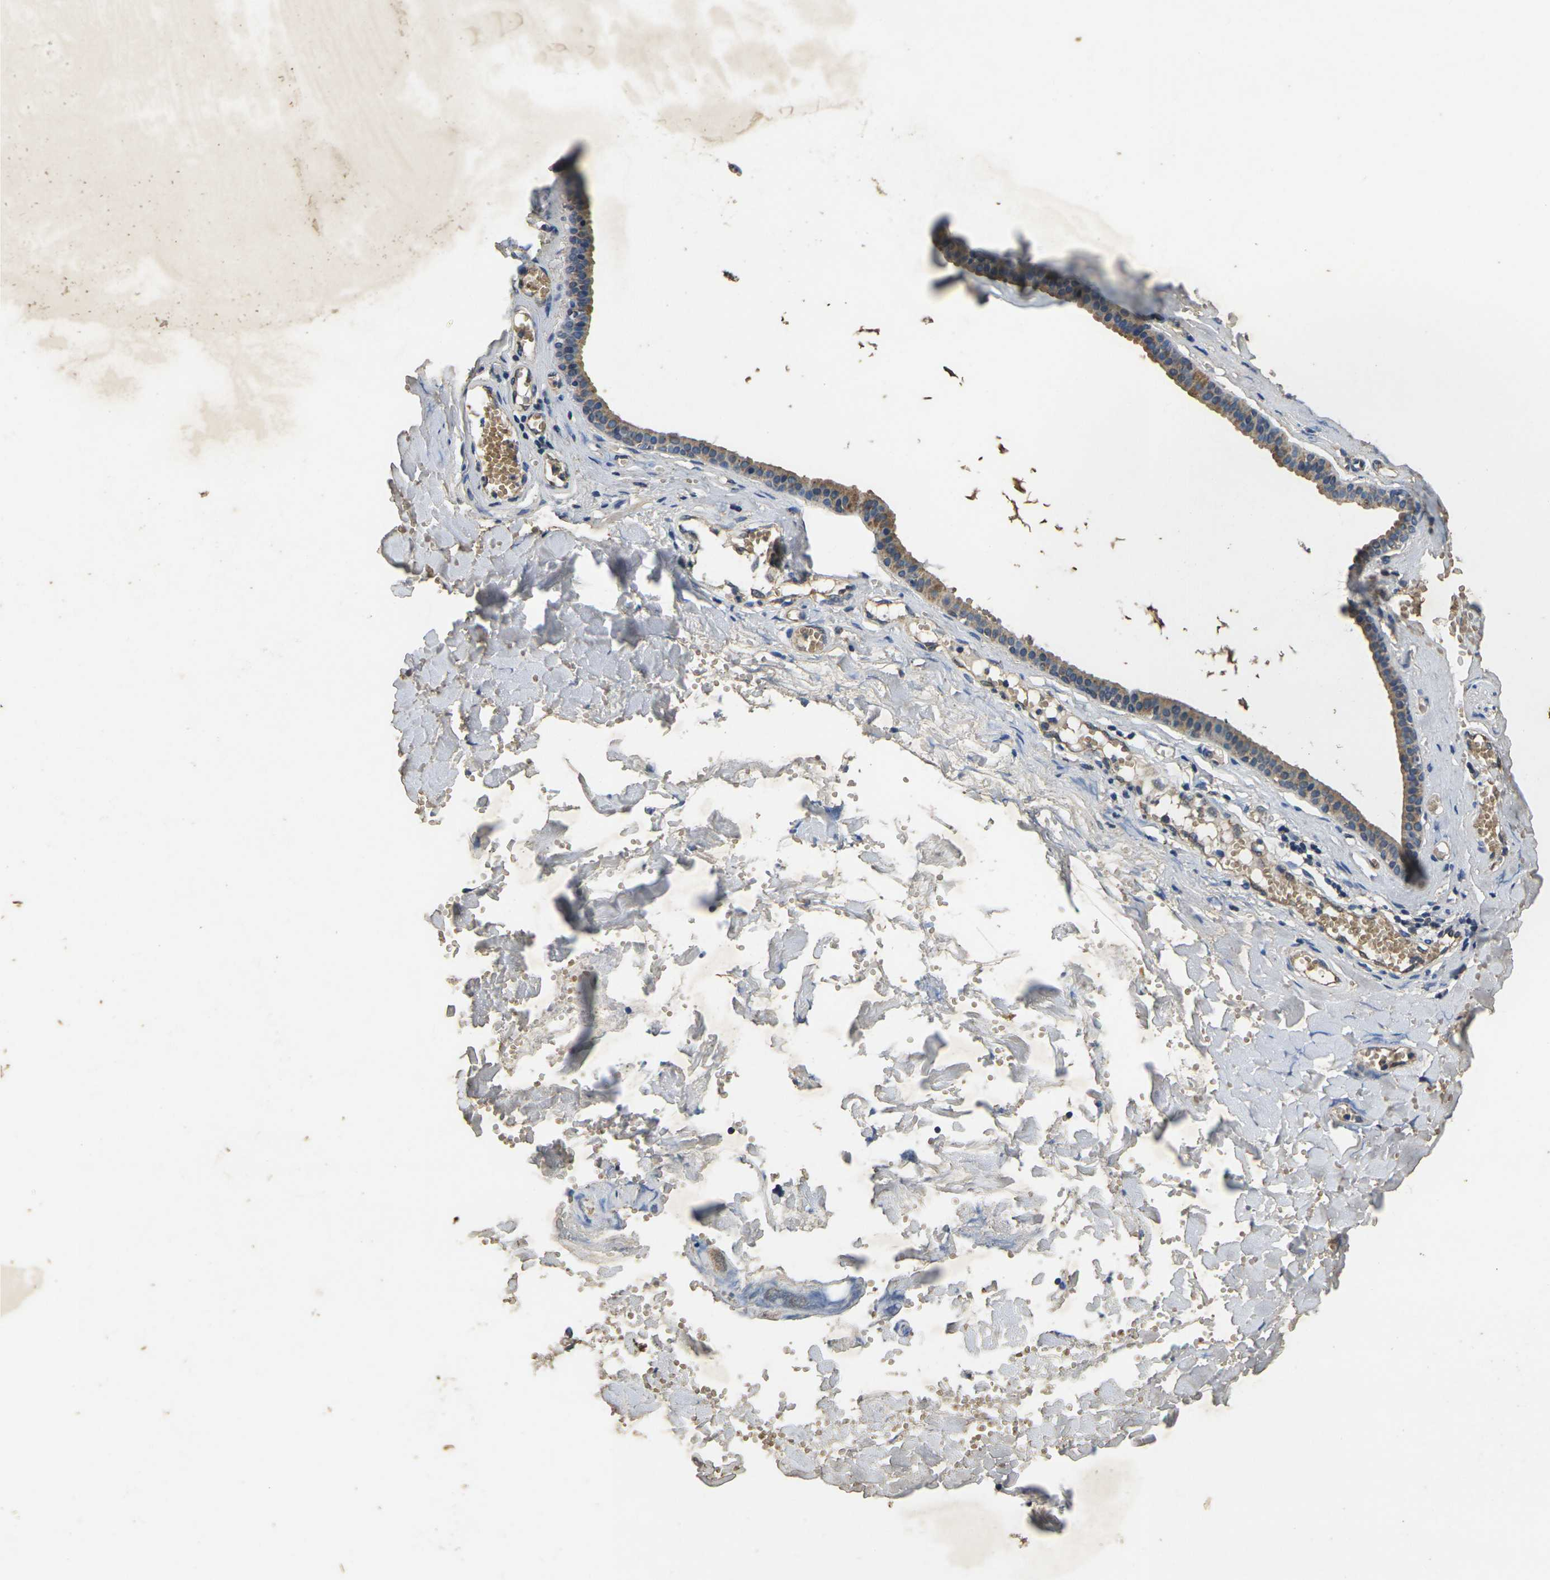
{"staining": {"intensity": "moderate", "quantity": ">75%", "location": "cytoplasmic/membranous"}, "tissue": "salivary gland", "cell_type": "Glandular cells", "image_type": "normal", "snomed": [{"axis": "morphology", "description": "Normal tissue, NOS"}, {"axis": "topography", "description": "Salivary gland"}], "caption": "This photomicrograph reveals immunohistochemistry staining of benign human salivary gland, with medium moderate cytoplasmic/membranous positivity in about >75% of glandular cells.", "gene": "MAPK11", "patient": {"sex": "male", "age": 62}}